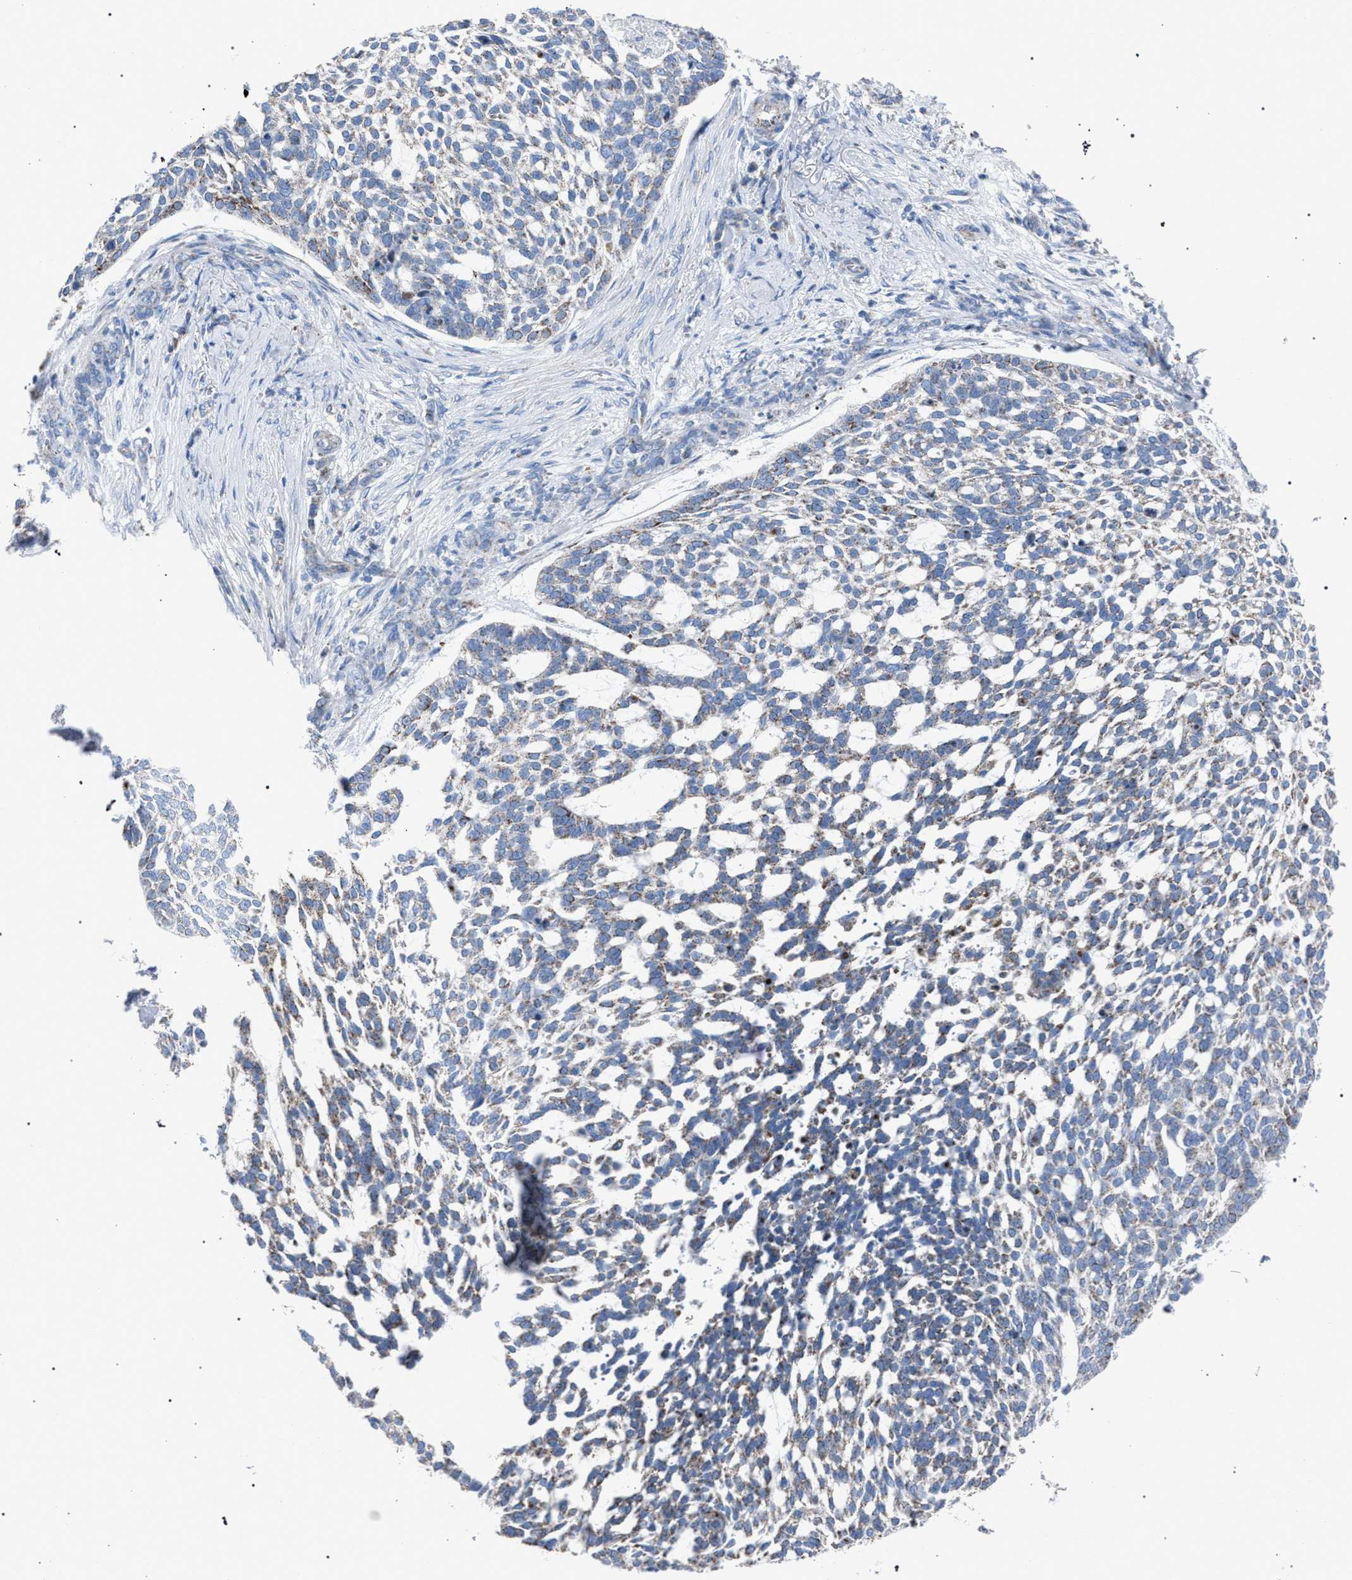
{"staining": {"intensity": "weak", "quantity": "<25%", "location": "cytoplasmic/membranous"}, "tissue": "skin cancer", "cell_type": "Tumor cells", "image_type": "cancer", "snomed": [{"axis": "morphology", "description": "Basal cell carcinoma"}, {"axis": "topography", "description": "Skin"}], "caption": "Skin cancer (basal cell carcinoma) stained for a protein using immunohistochemistry reveals no staining tumor cells.", "gene": "HSD17B4", "patient": {"sex": "female", "age": 64}}